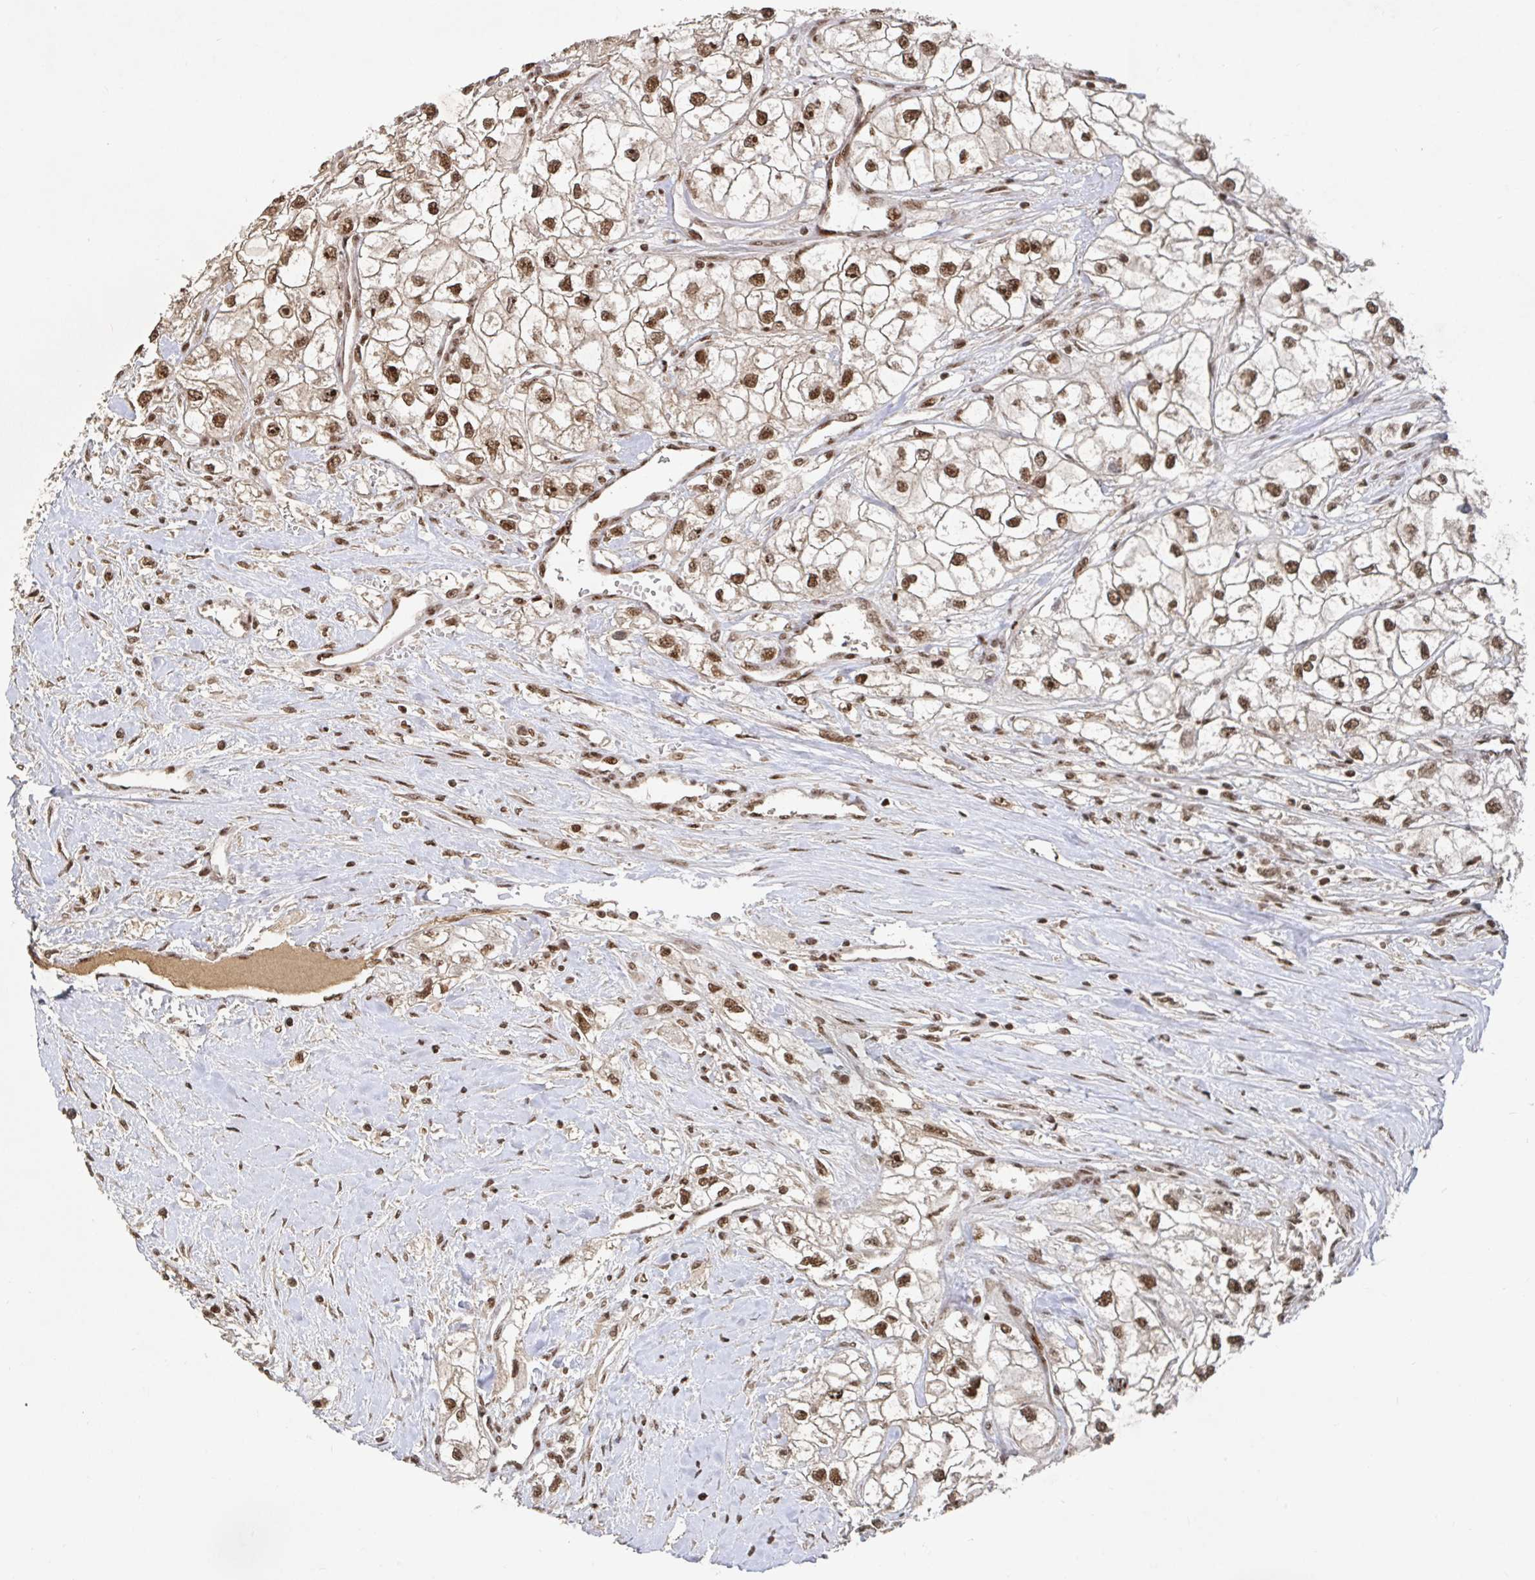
{"staining": {"intensity": "moderate", "quantity": ">75%", "location": "nuclear"}, "tissue": "renal cancer", "cell_type": "Tumor cells", "image_type": "cancer", "snomed": [{"axis": "morphology", "description": "Adenocarcinoma, NOS"}, {"axis": "topography", "description": "Kidney"}], "caption": "Human renal adenocarcinoma stained with a protein marker demonstrates moderate staining in tumor cells.", "gene": "ZDHHC12", "patient": {"sex": "male", "age": 59}}